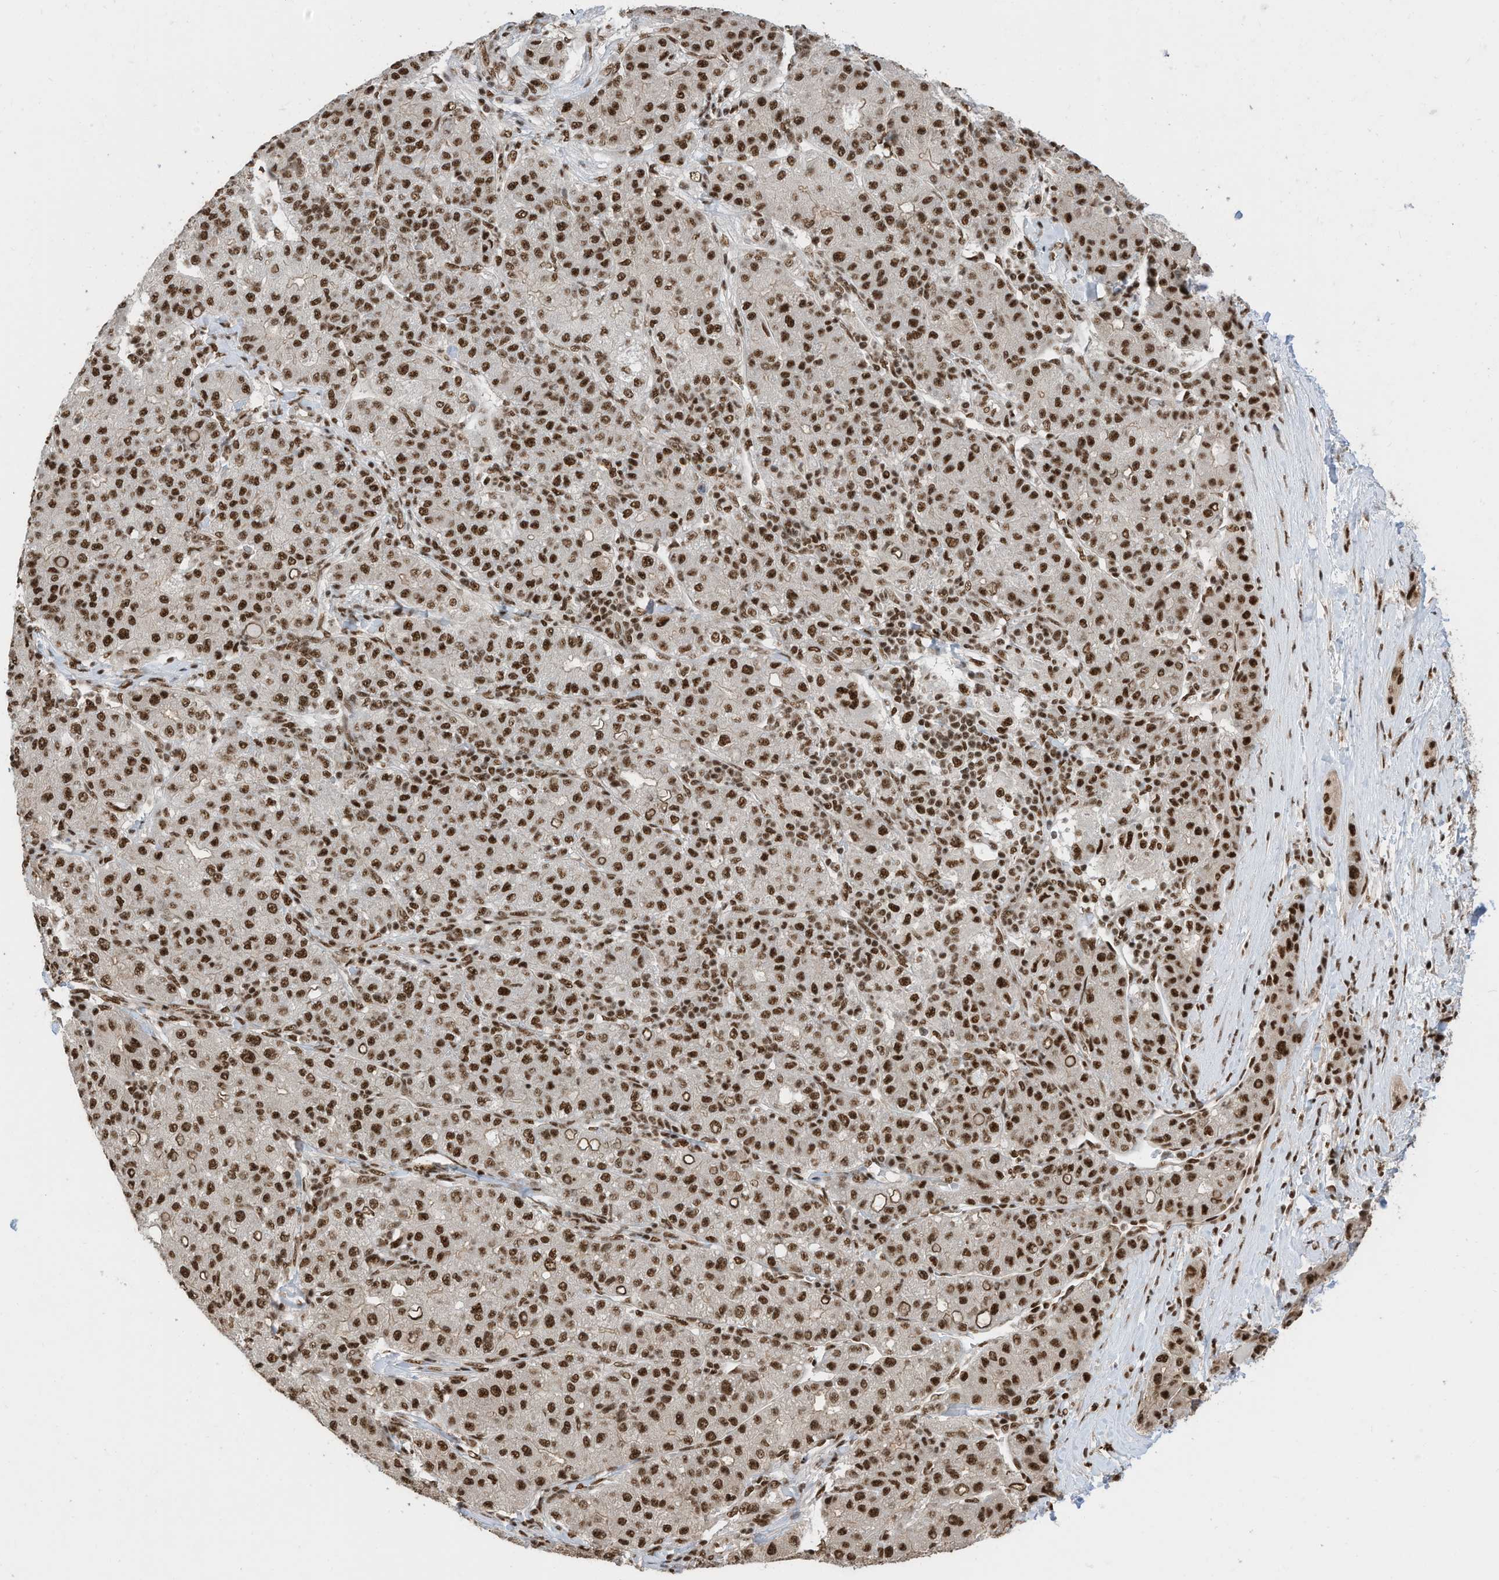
{"staining": {"intensity": "moderate", "quantity": ">75%", "location": "nuclear"}, "tissue": "liver cancer", "cell_type": "Tumor cells", "image_type": "cancer", "snomed": [{"axis": "morphology", "description": "Carcinoma, Hepatocellular, NOS"}, {"axis": "topography", "description": "Liver"}], "caption": "A medium amount of moderate nuclear staining is present in about >75% of tumor cells in liver hepatocellular carcinoma tissue.", "gene": "SF3A3", "patient": {"sex": "male", "age": 65}}